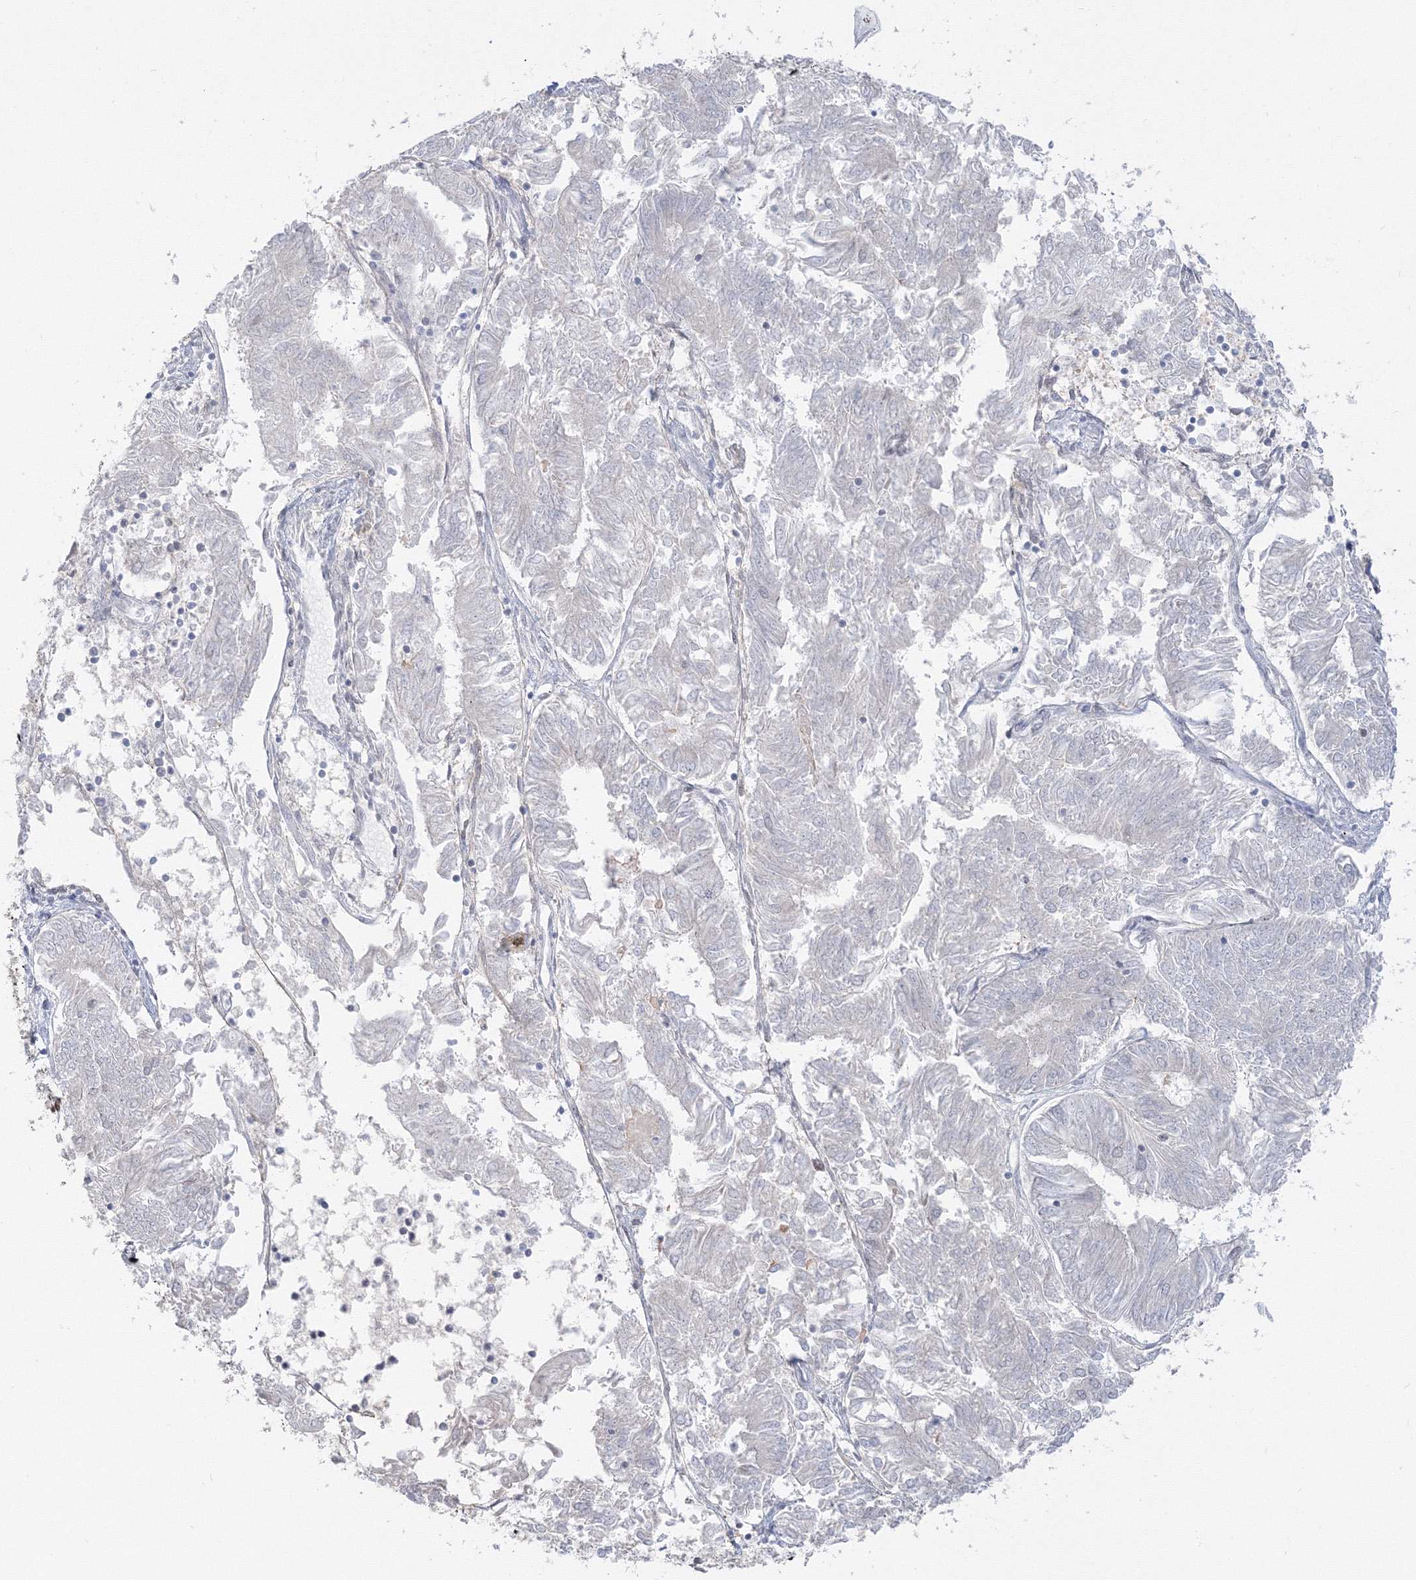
{"staining": {"intensity": "negative", "quantity": "none", "location": "none"}, "tissue": "endometrial cancer", "cell_type": "Tumor cells", "image_type": "cancer", "snomed": [{"axis": "morphology", "description": "Adenocarcinoma, NOS"}, {"axis": "topography", "description": "Endometrium"}], "caption": "High magnification brightfield microscopy of endometrial cancer (adenocarcinoma) stained with DAB (brown) and counterstained with hematoxylin (blue): tumor cells show no significant expression.", "gene": "PPP4R2", "patient": {"sex": "female", "age": 58}}